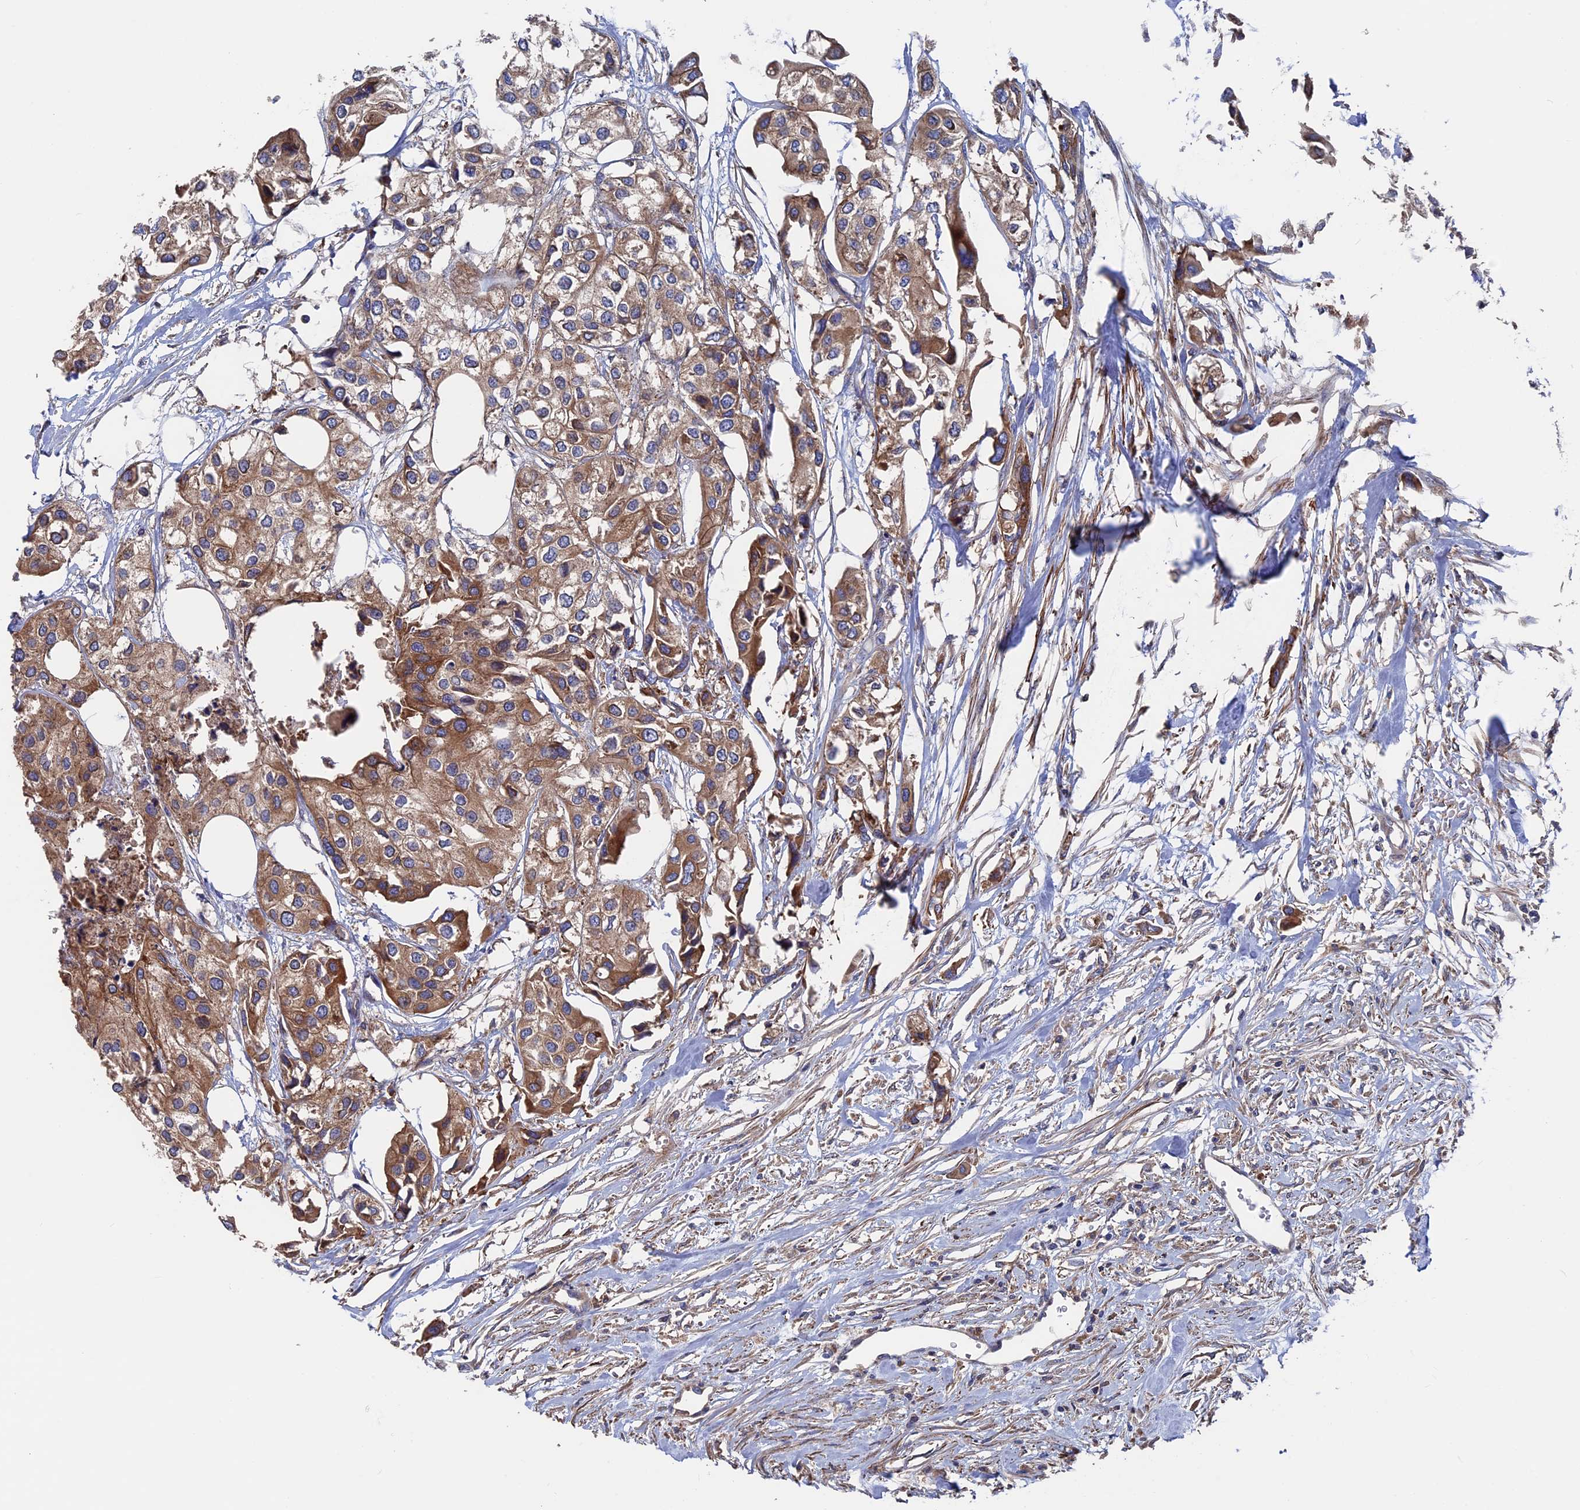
{"staining": {"intensity": "moderate", "quantity": ">75%", "location": "cytoplasmic/membranous"}, "tissue": "urothelial cancer", "cell_type": "Tumor cells", "image_type": "cancer", "snomed": [{"axis": "morphology", "description": "Urothelial carcinoma, High grade"}, {"axis": "topography", "description": "Urinary bladder"}], "caption": "High-grade urothelial carcinoma tissue reveals moderate cytoplasmic/membranous staining in approximately >75% of tumor cells", "gene": "DNAJC3", "patient": {"sex": "male", "age": 64}}